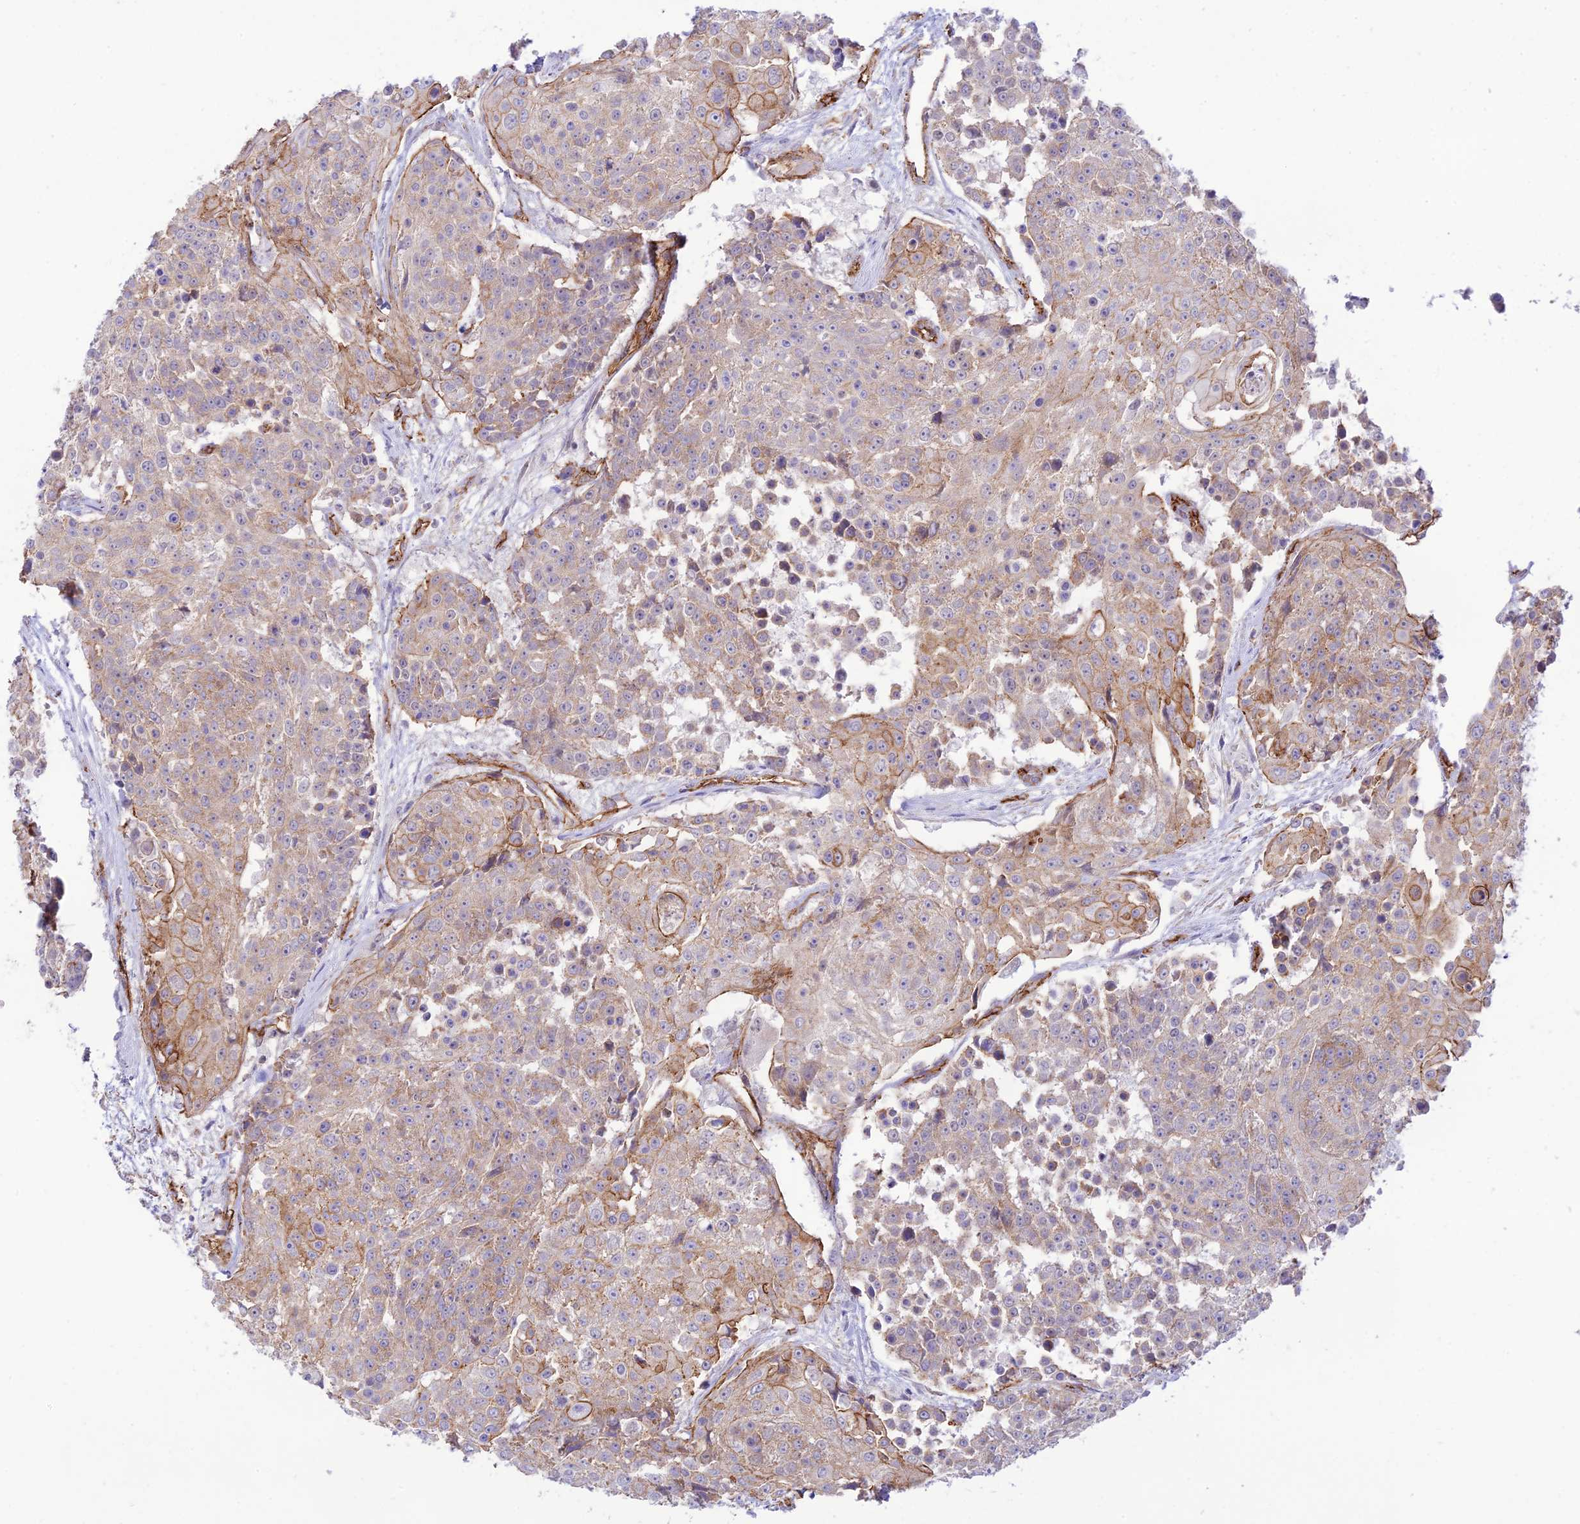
{"staining": {"intensity": "moderate", "quantity": "<25%", "location": "cytoplasmic/membranous"}, "tissue": "urothelial cancer", "cell_type": "Tumor cells", "image_type": "cancer", "snomed": [{"axis": "morphology", "description": "Urothelial carcinoma, High grade"}, {"axis": "topography", "description": "Urinary bladder"}], "caption": "IHC of human urothelial carcinoma (high-grade) demonstrates low levels of moderate cytoplasmic/membranous expression in approximately <25% of tumor cells. (DAB IHC with brightfield microscopy, high magnification).", "gene": "YPEL5", "patient": {"sex": "female", "age": 63}}